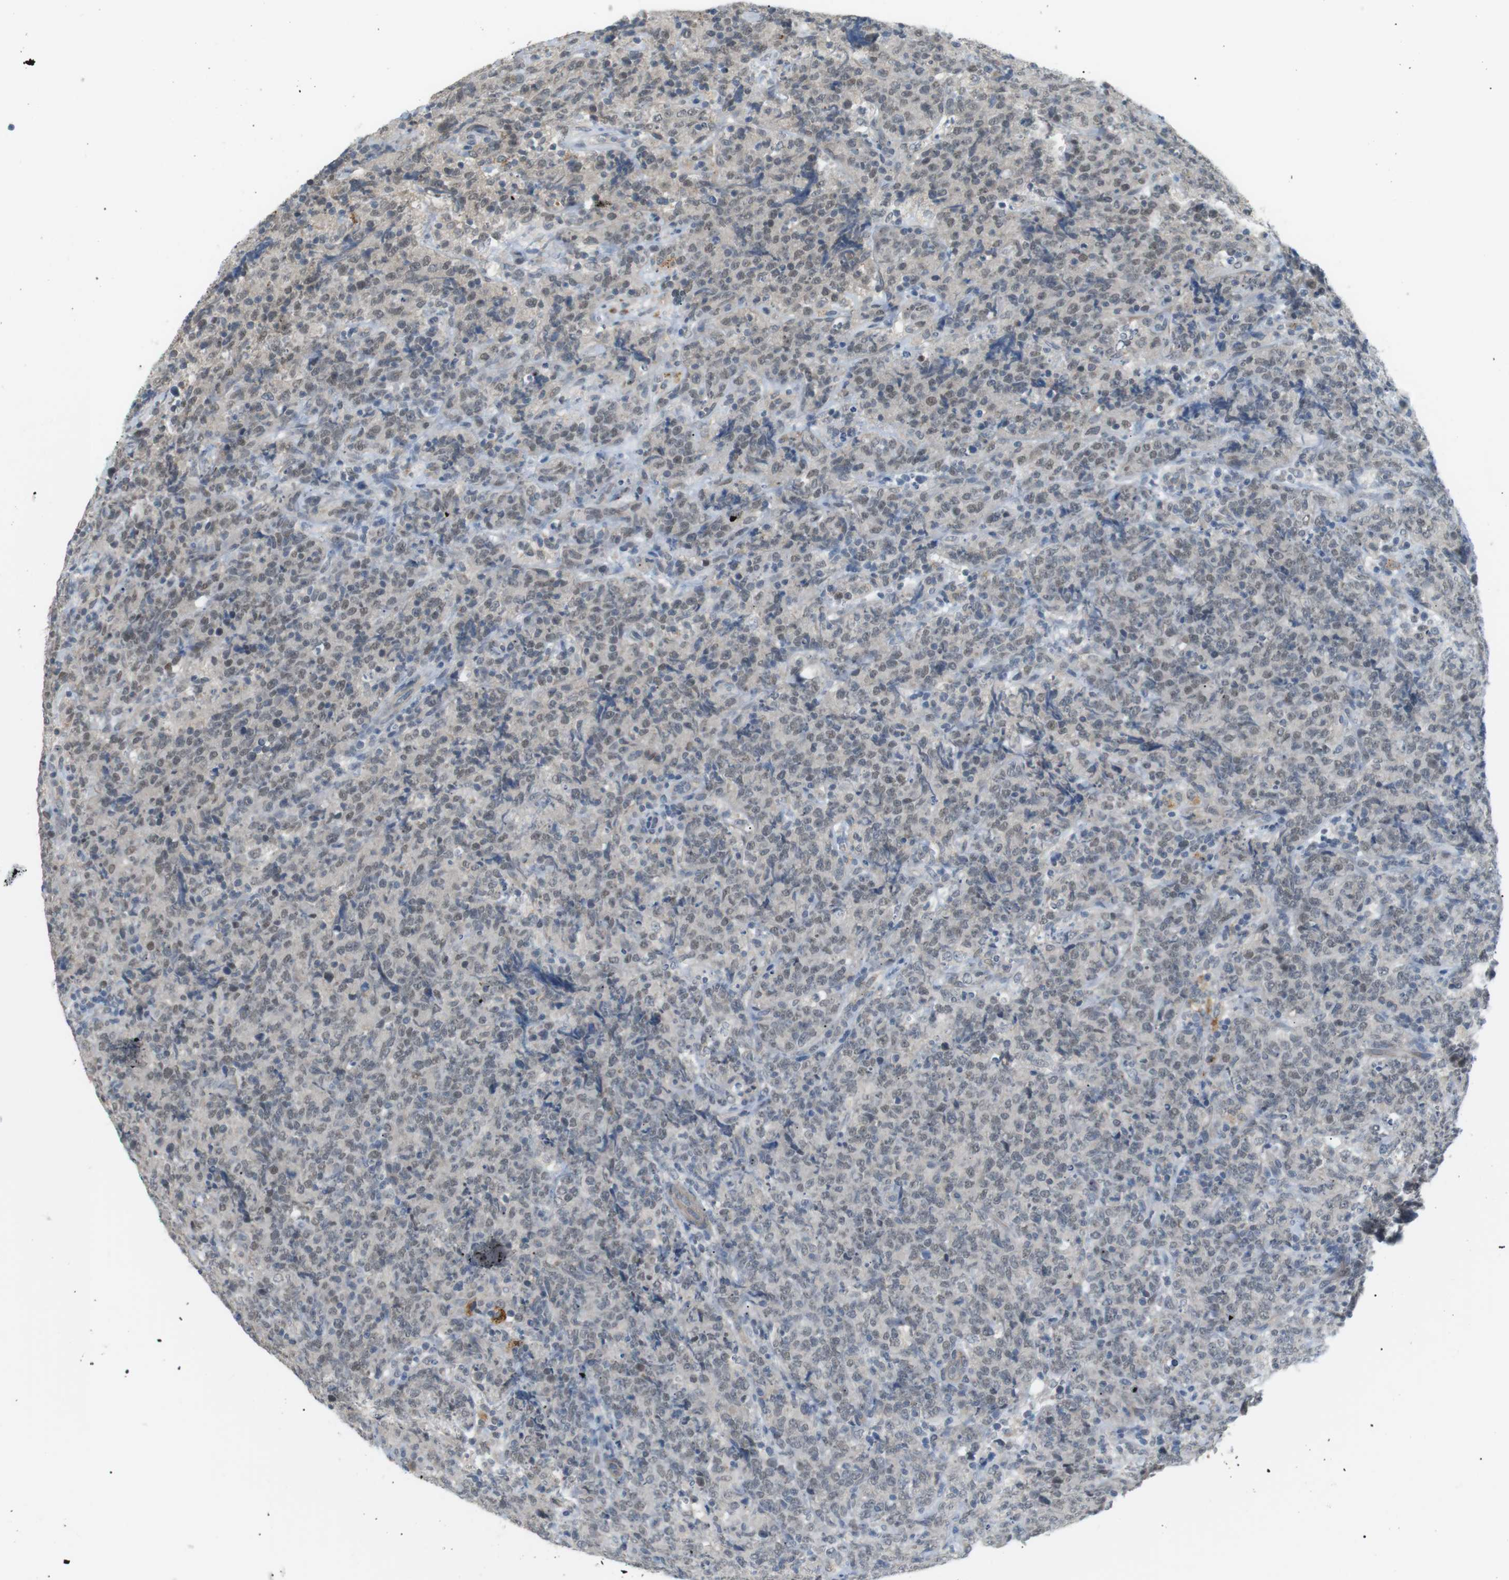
{"staining": {"intensity": "weak", "quantity": "<25%", "location": "nuclear"}, "tissue": "lymphoma", "cell_type": "Tumor cells", "image_type": "cancer", "snomed": [{"axis": "morphology", "description": "Malignant lymphoma, non-Hodgkin's type, High grade"}, {"axis": "topography", "description": "Tonsil"}], "caption": "DAB immunohistochemical staining of lymphoma demonstrates no significant positivity in tumor cells. Nuclei are stained in blue.", "gene": "B4GALNT2", "patient": {"sex": "female", "age": 36}}